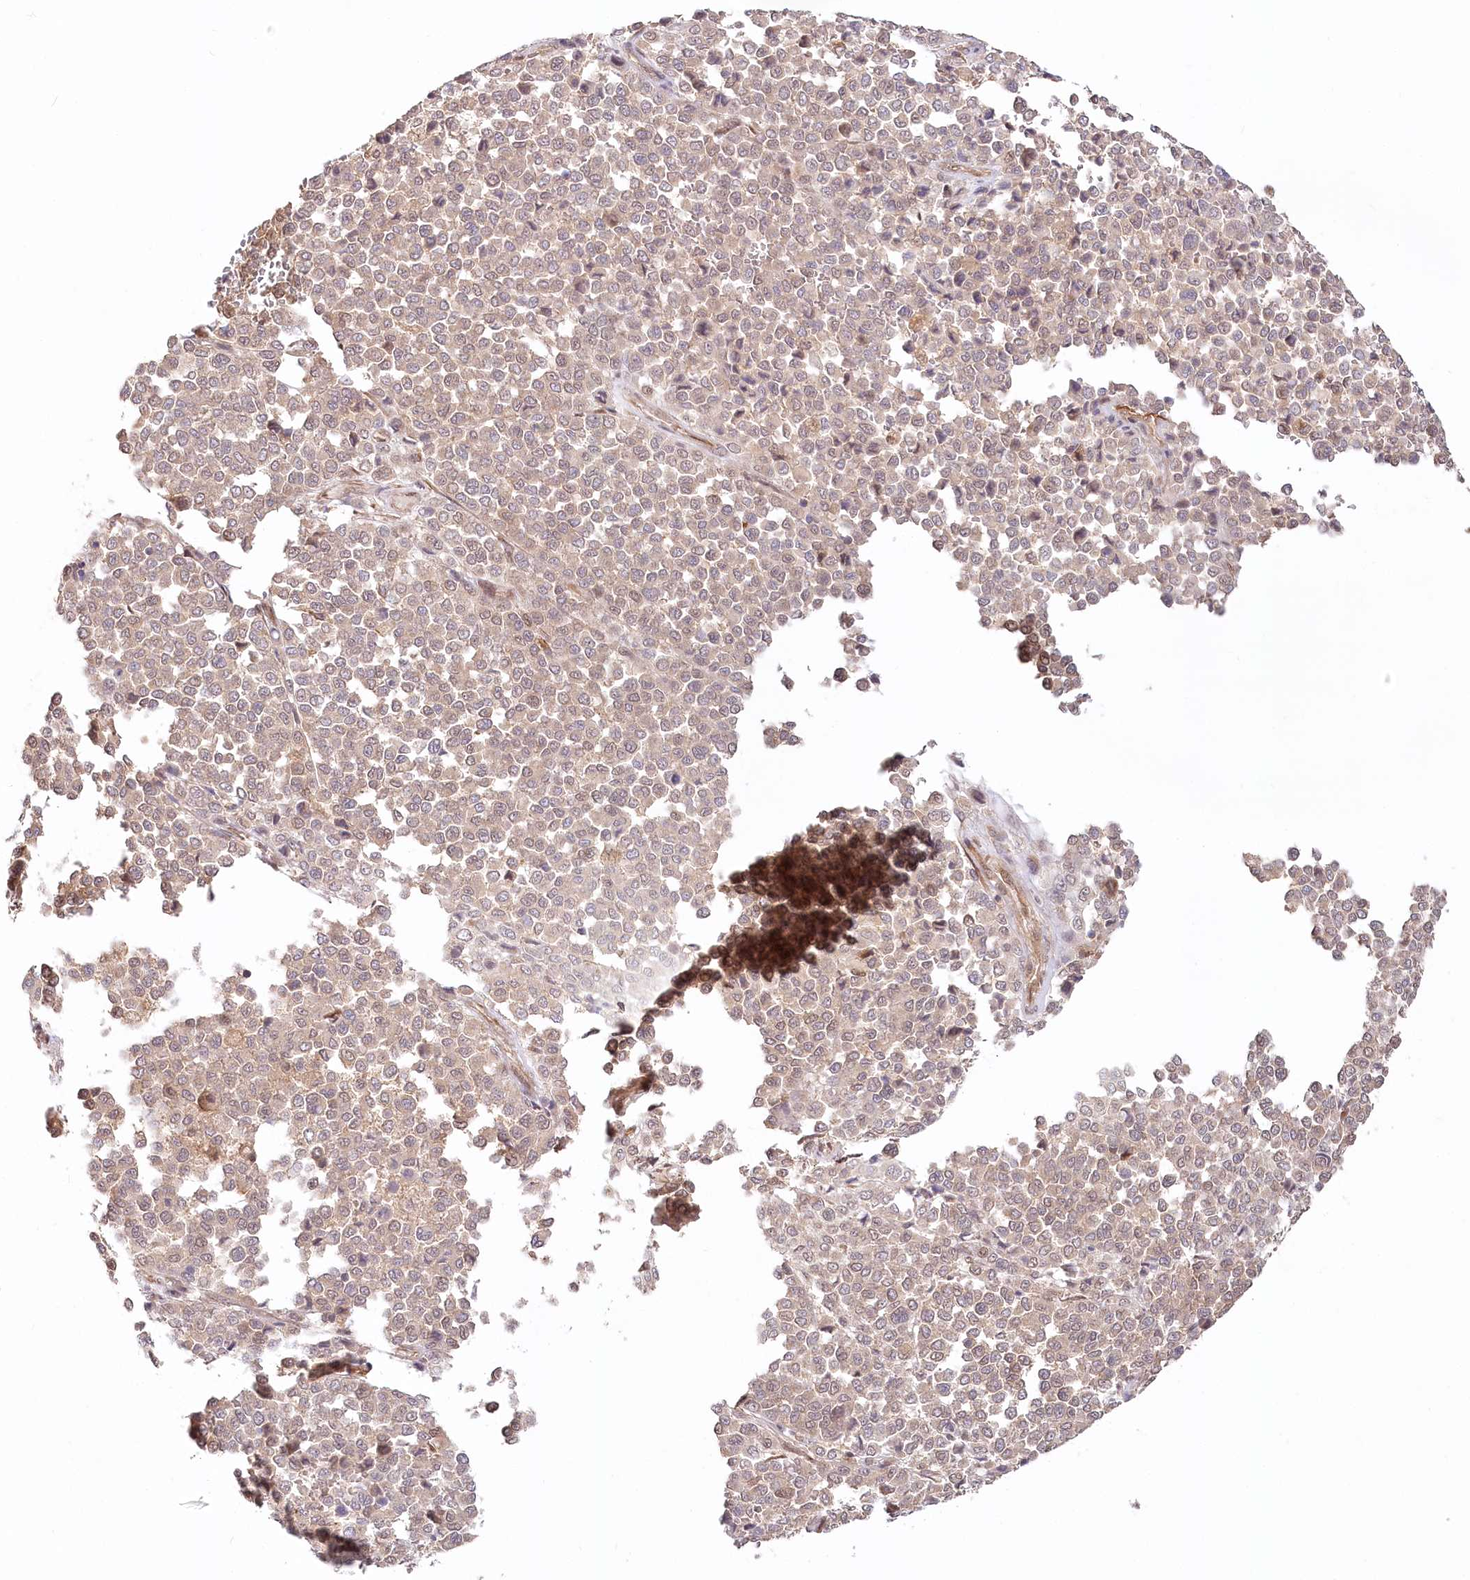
{"staining": {"intensity": "negative", "quantity": "none", "location": "none"}, "tissue": "melanoma", "cell_type": "Tumor cells", "image_type": "cancer", "snomed": [{"axis": "morphology", "description": "Malignant melanoma, Metastatic site"}, {"axis": "topography", "description": "Pancreas"}], "caption": "Immunohistochemistry micrograph of human malignant melanoma (metastatic site) stained for a protein (brown), which reveals no positivity in tumor cells. (Immunohistochemistry, brightfield microscopy, high magnification).", "gene": "CEP70", "patient": {"sex": "female", "age": 30}}